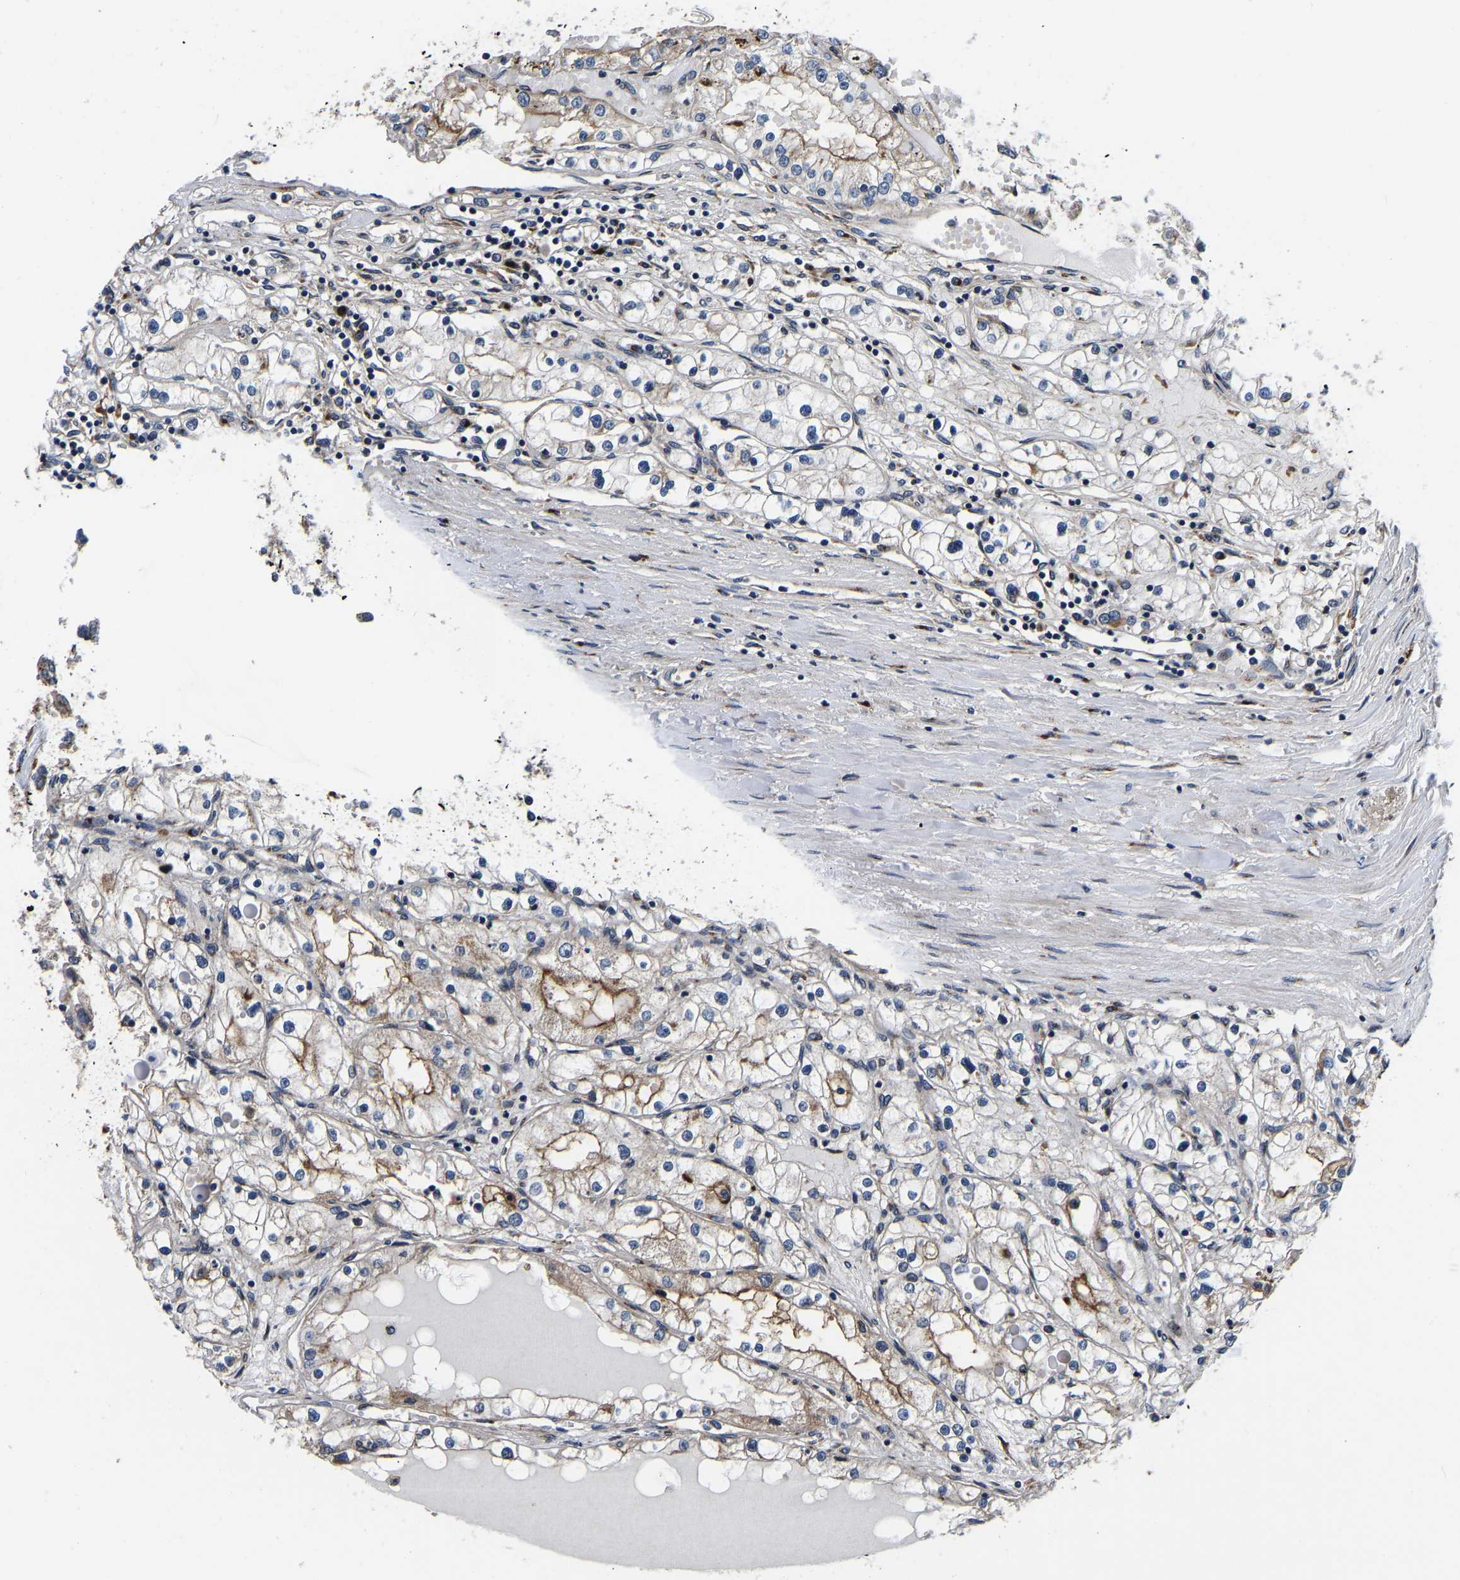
{"staining": {"intensity": "moderate", "quantity": "25%-75%", "location": "cytoplasmic/membranous"}, "tissue": "renal cancer", "cell_type": "Tumor cells", "image_type": "cancer", "snomed": [{"axis": "morphology", "description": "Adenocarcinoma, NOS"}, {"axis": "topography", "description": "Kidney"}], "caption": "Renal cancer (adenocarcinoma) stained for a protein (brown) displays moderate cytoplasmic/membranous positive positivity in about 25%-75% of tumor cells.", "gene": "RABAC1", "patient": {"sex": "male", "age": 68}}